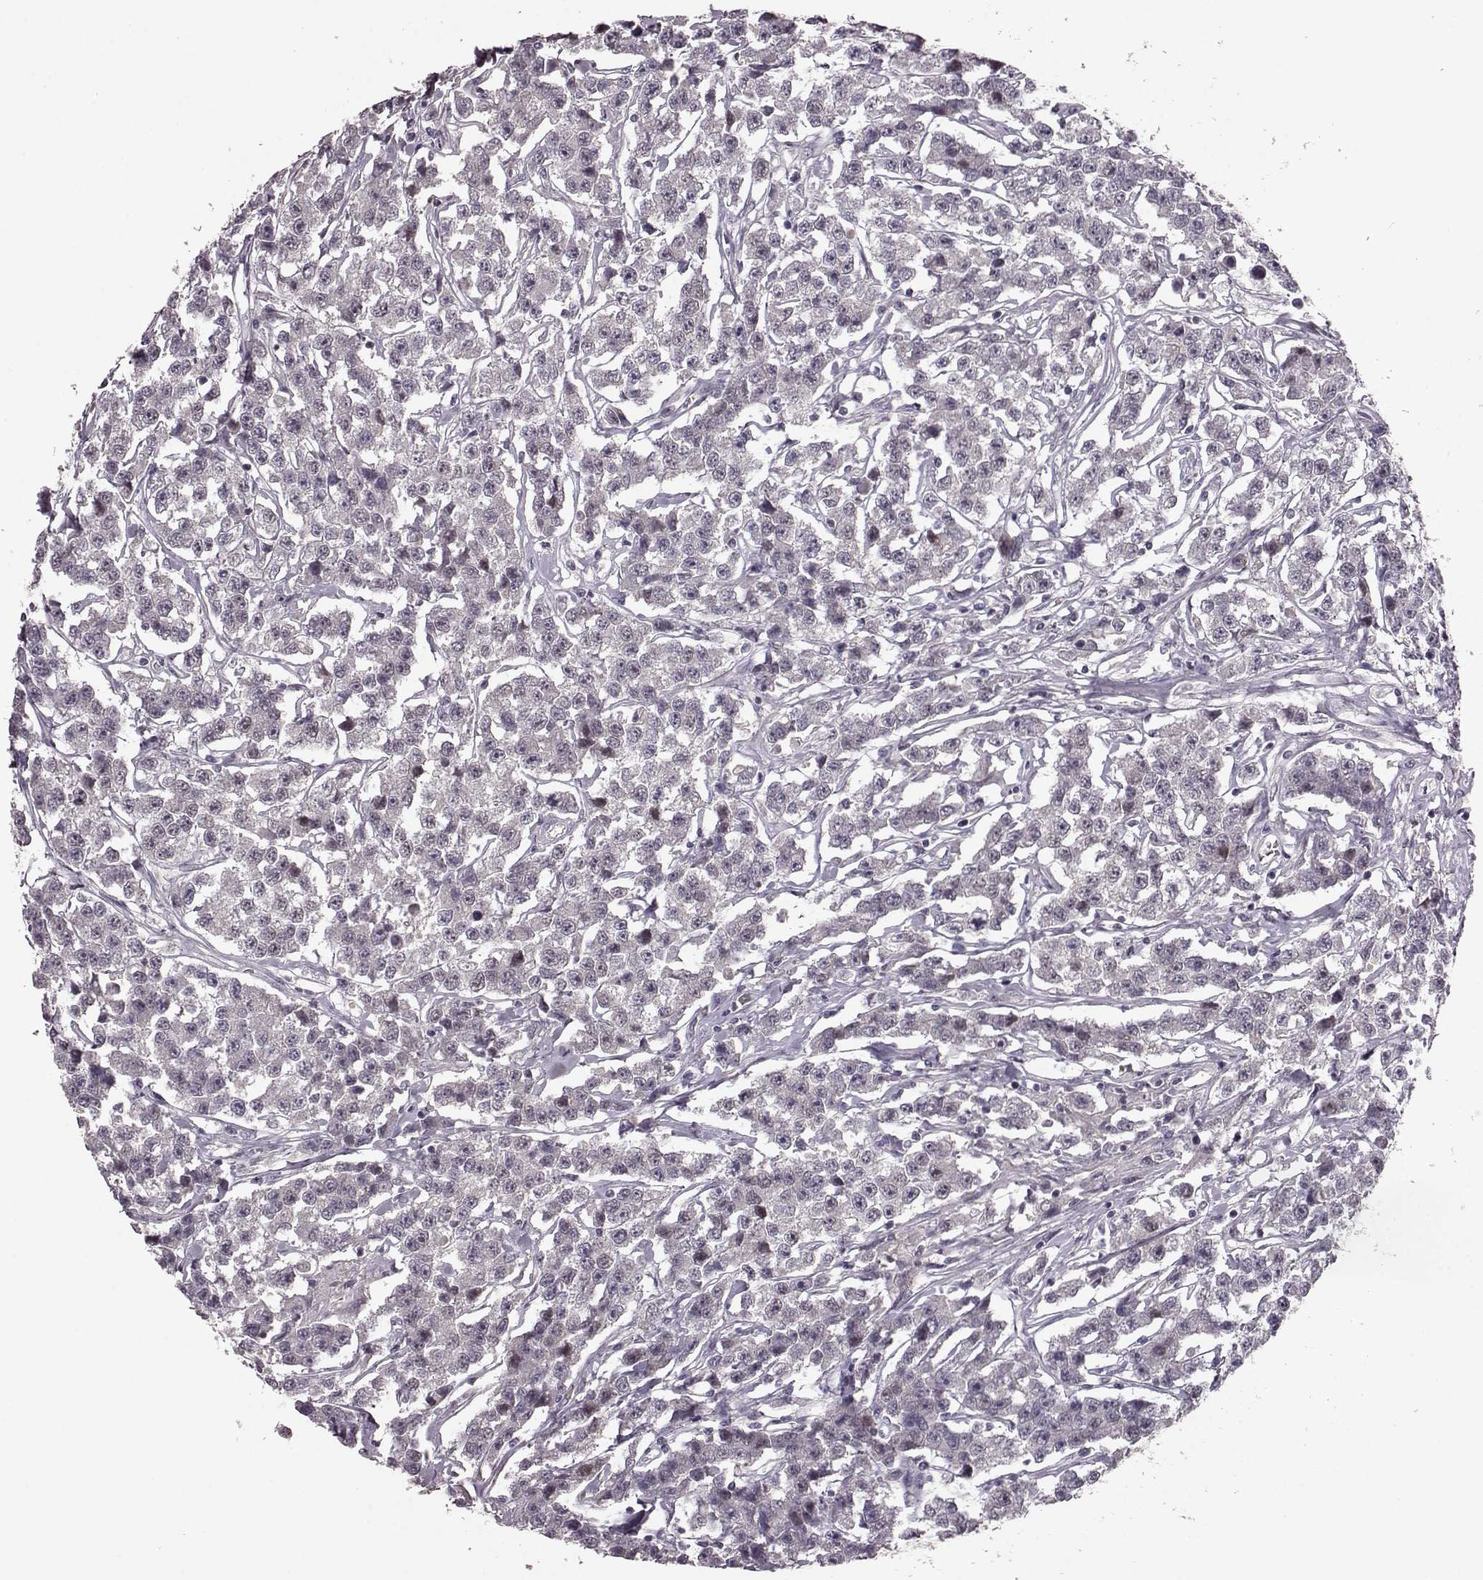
{"staining": {"intensity": "negative", "quantity": "none", "location": "none"}, "tissue": "testis cancer", "cell_type": "Tumor cells", "image_type": "cancer", "snomed": [{"axis": "morphology", "description": "Seminoma, NOS"}, {"axis": "topography", "description": "Testis"}], "caption": "Seminoma (testis) was stained to show a protein in brown. There is no significant staining in tumor cells.", "gene": "SLC52A3", "patient": {"sex": "male", "age": 59}}